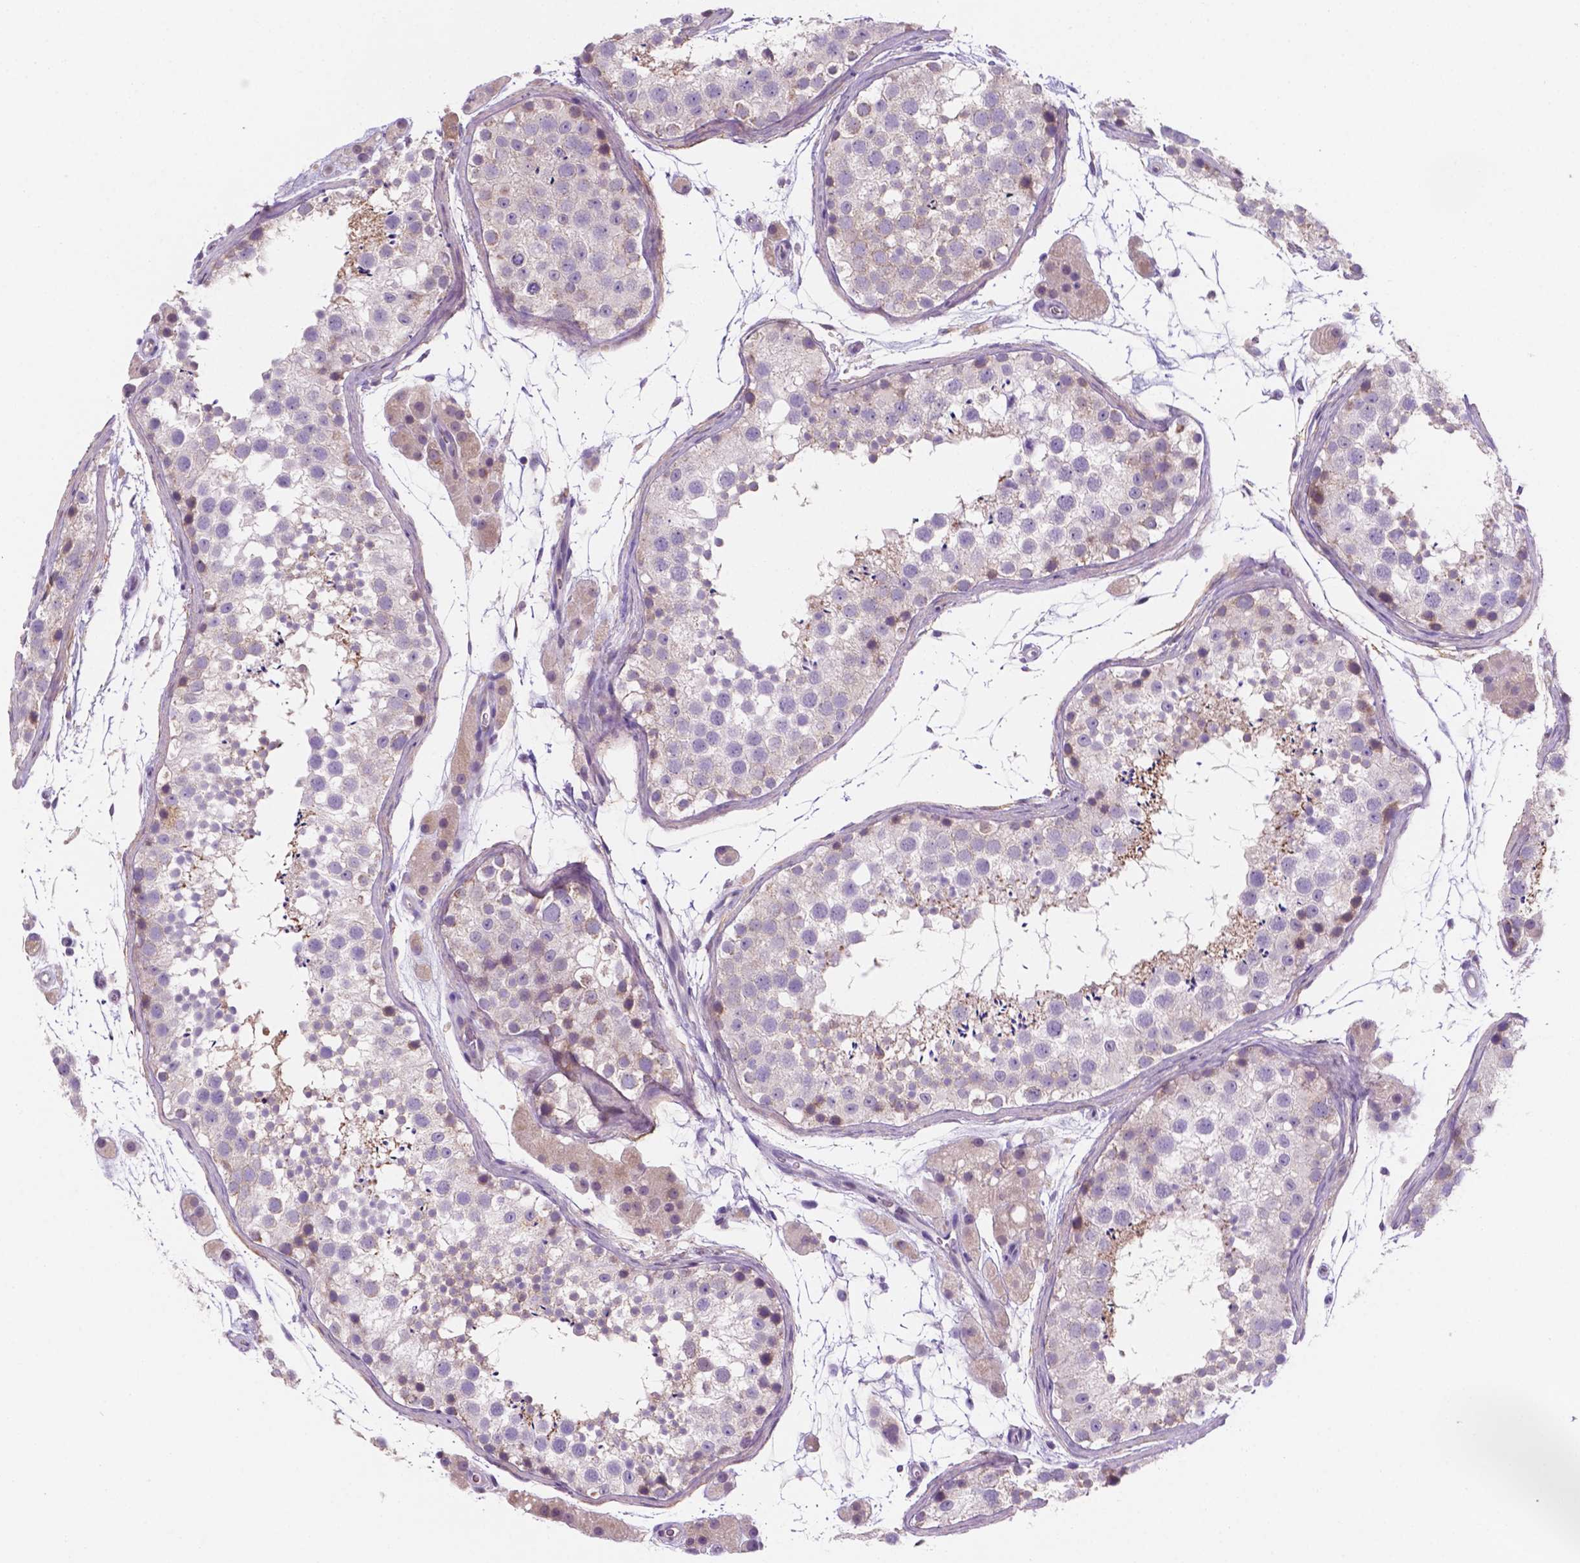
{"staining": {"intensity": "moderate", "quantity": "<25%", "location": "cytoplasmic/membranous"}, "tissue": "testis", "cell_type": "Cells in seminiferous ducts", "image_type": "normal", "snomed": [{"axis": "morphology", "description": "Normal tissue, NOS"}, {"axis": "topography", "description": "Testis"}], "caption": "Immunohistochemical staining of benign human testis reveals moderate cytoplasmic/membranous protein staining in about <25% of cells in seminiferous ducts.", "gene": "MKRN2OS", "patient": {"sex": "male", "age": 41}}